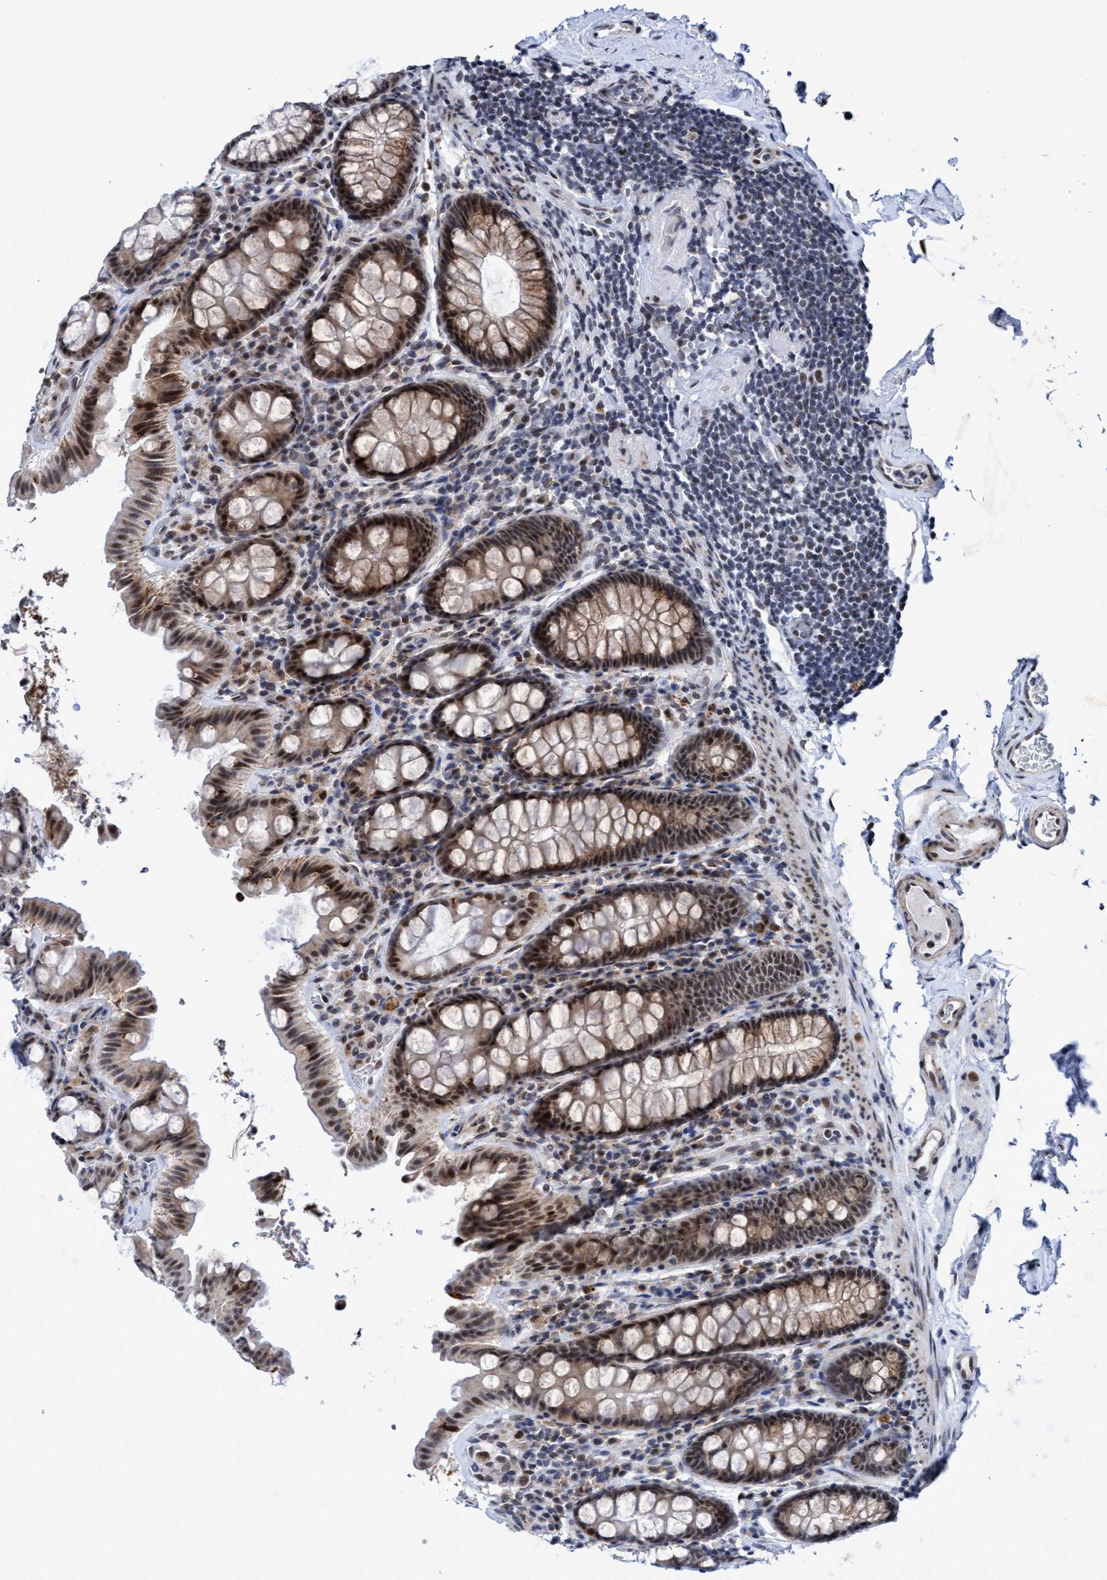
{"staining": {"intensity": "strong", "quantity": ">75%", "location": "nuclear"}, "tissue": "colon", "cell_type": "Endothelial cells", "image_type": "normal", "snomed": [{"axis": "morphology", "description": "Normal tissue, NOS"}, {"axis": "topography", "description": "Colon"}, {"axis": "topography", "description": "Peripheral nerve tissue"}], "caption": "Protein expression analysis of normal colon demonstrates strong nuclear staining in about >75% of endothelial cells.", "gene": "GLT6D1", "patient": {"sex": "female", "age": 61}}